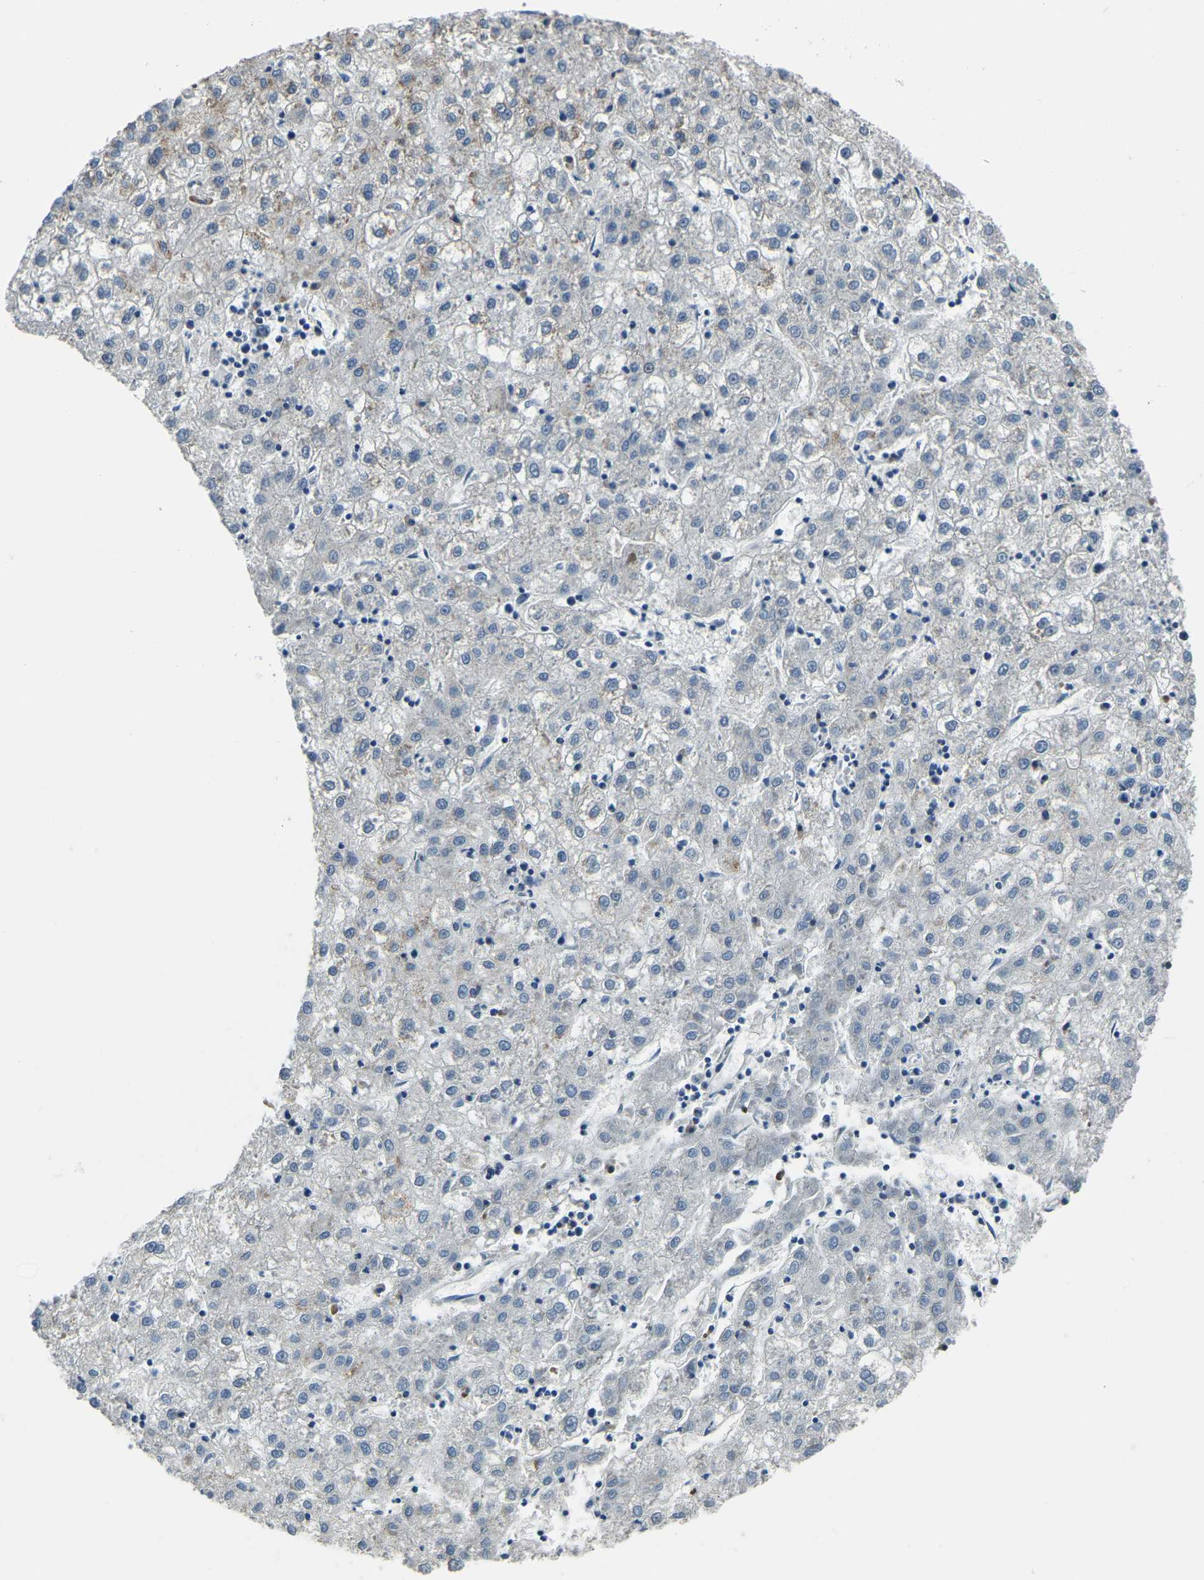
{"staining": {"intensity": "weak", "quantity": "<25%", "location": "cytoplasmic/membranous"}, "tissue": "liver cancer", "cell_type": "Tumor cells", "image_type": "cancer", "snomed": [{"axis": "morphology", "description": "Carcinoma, Hepatocellular, NOS"}, {"axis": "topography", "description": "Liver"}], "caption": "IHC photomicrograph of hepatocellular carcinoma (liver) stained for a protein (brown), which displays no positivity in tumor cells. (DAB immunohistochemistry visualized using brightfield microscopy, high magnification).", "gene": "ING2", "patient": {"sex": "male", "age": 72}}